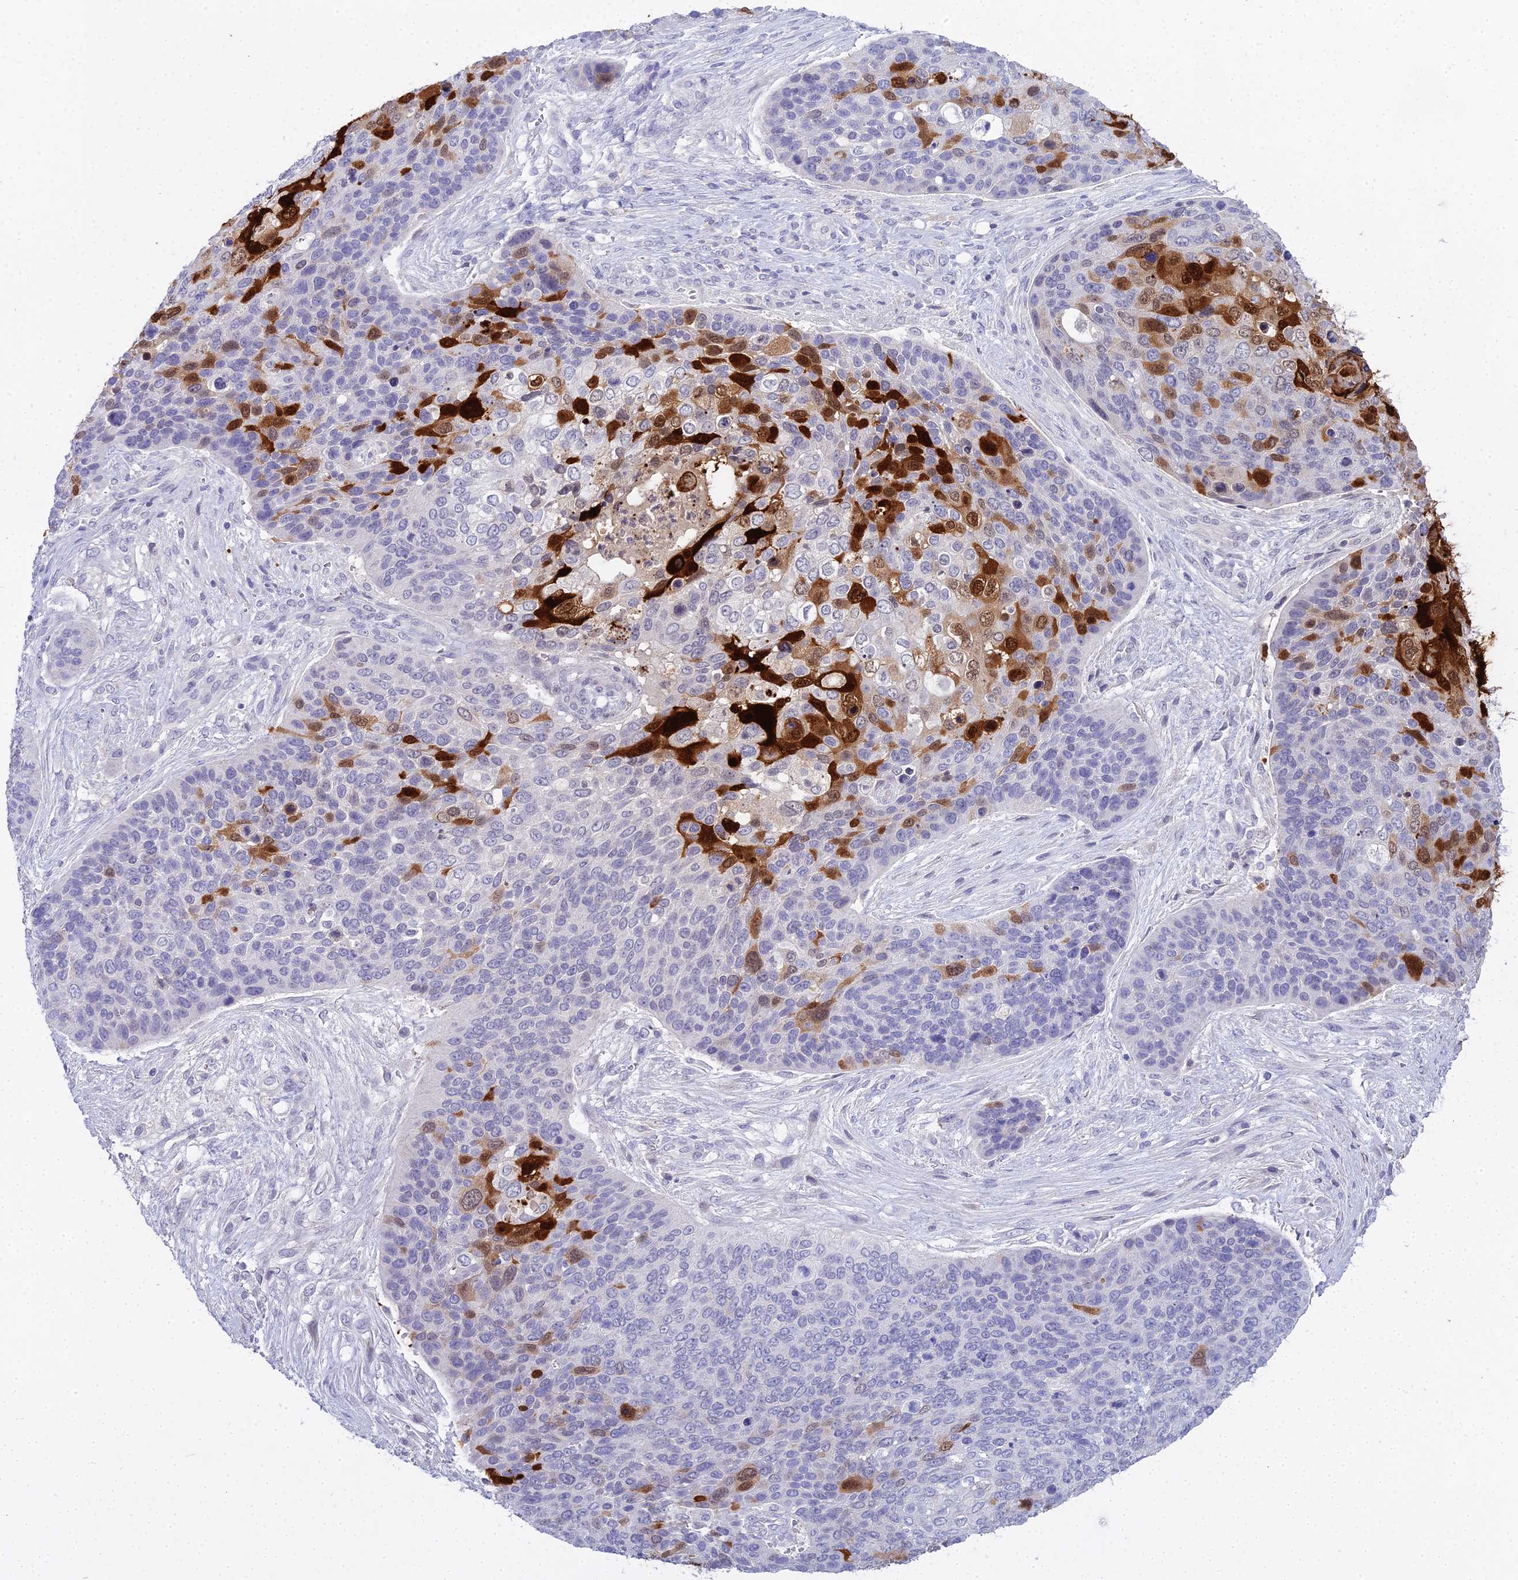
{"staining": {"intensity": "strong", "quantity": "<25%", "location": "cytoplasmic/membranous,nuclear"}, "tissue": "skin cancer", "cell_type": "Tumor cells", "image_type": "cancer", "snomed": [{"axis": "morphology", "description": "Basal cell carcinoma"}, {"axis": "topography", "description": "Skin"}], "caption": "Protein analysis of skin basal cell carcinoma tissue reveals strong cytoplasmic/membranous and nuclear positivity in about <25% of tumor cells.", "gene": "S100A7", "patient": {"sex": "female", "age": 74}}